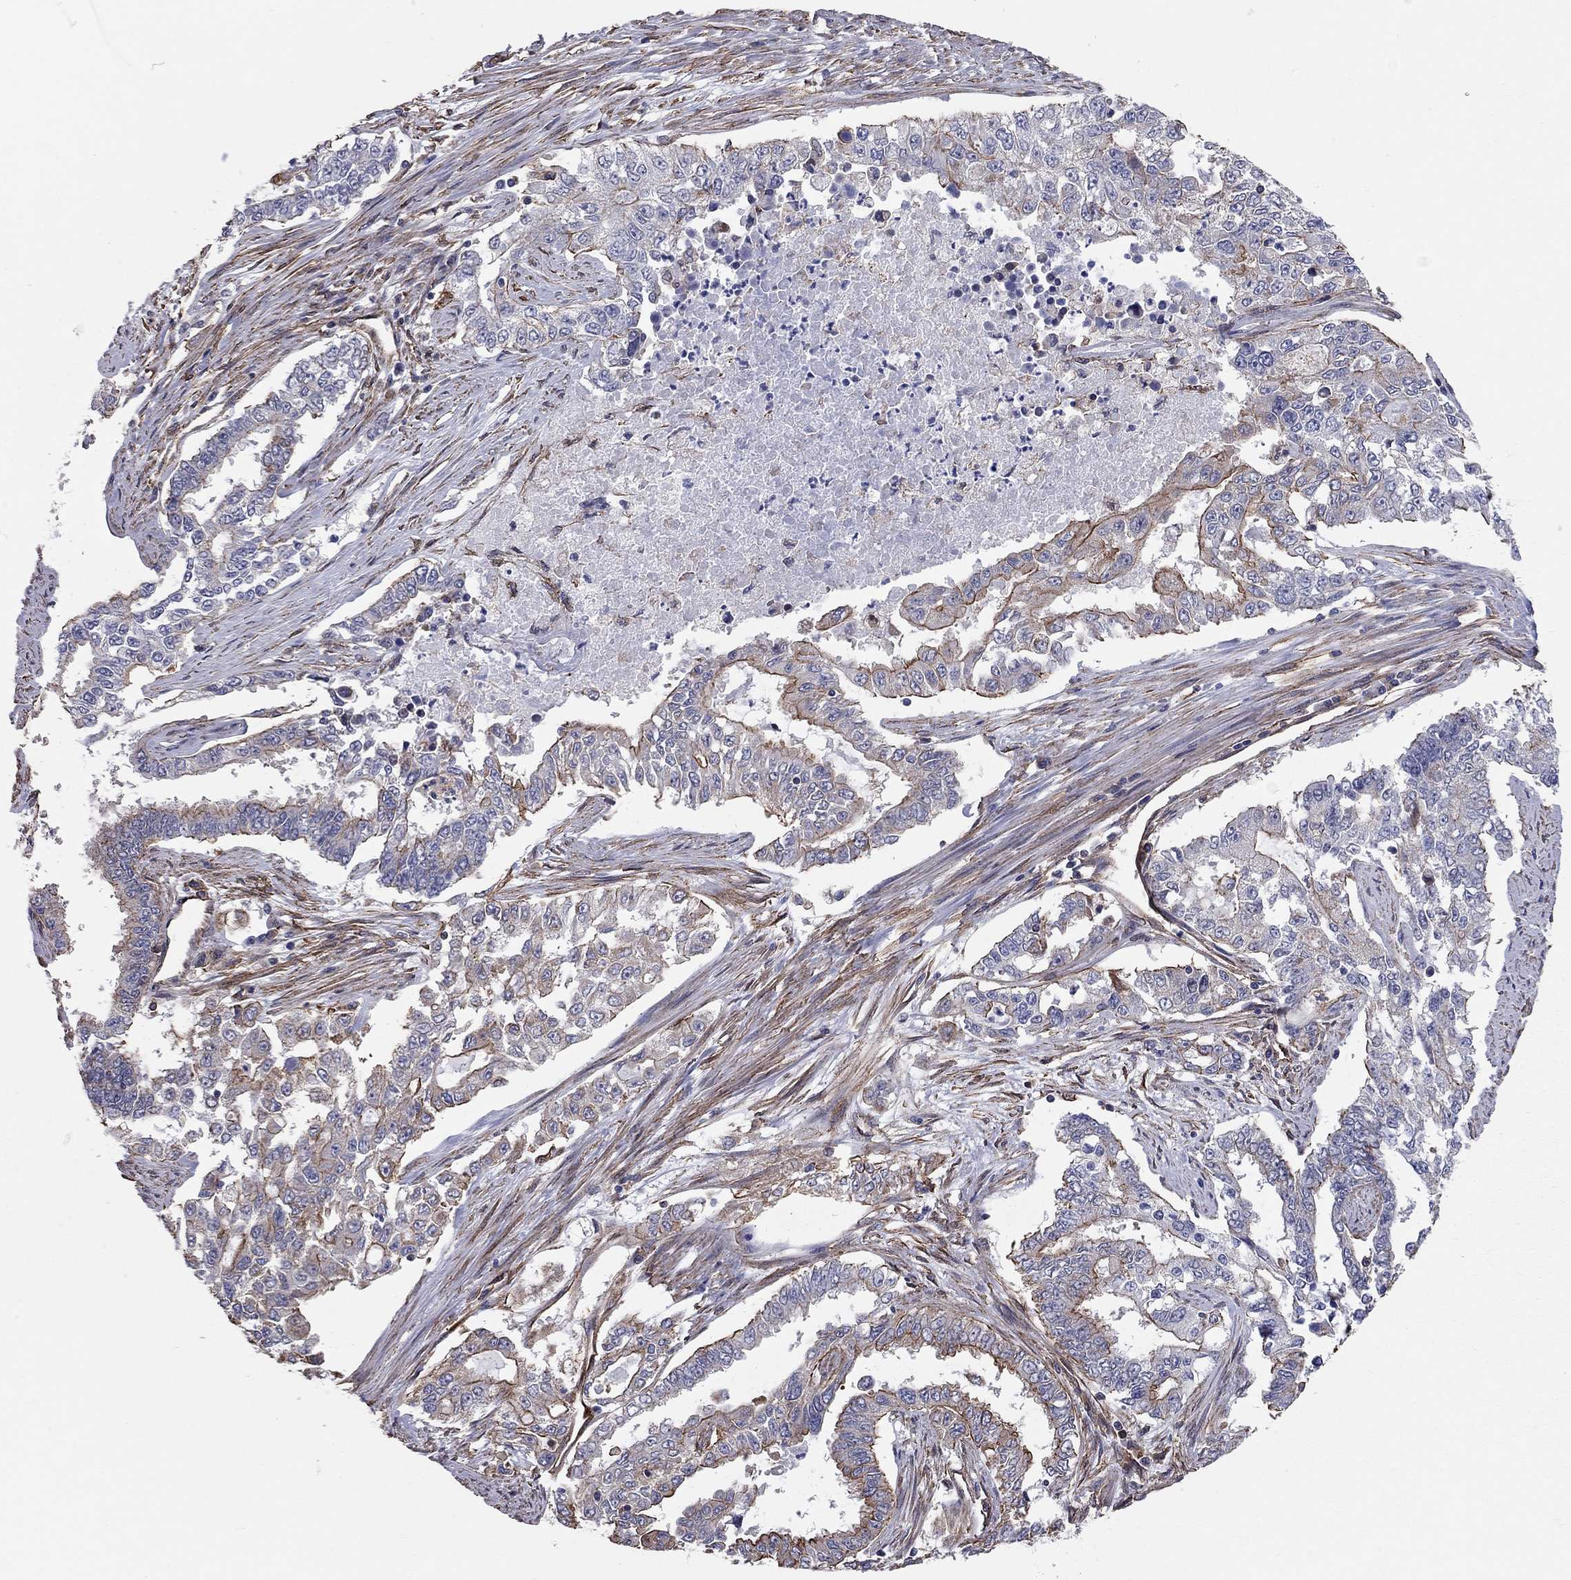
{"staining": {"intensity": "strong", "quantity": "<25%", "location": "cytoplasmic/membranous"}, "tissue": "endometrial cancer", "cell_type": "Tumor cells", "image_type": "cancer", "snomed": [{"axis": "morphology", "description": "Adenocarcinoma, NOS"}, {"axis": "topography", "description": "Uterus"}], "caption": "The immunohistochemical stain shows strong cytoplasmic/membranous positivity in tumor cells of endometrial cancer tissue. Immunohistochemistry stains the protein of interest in brown and the nuclei are stained blue.", "gene": "BICDL2", "patient": {"sex": "female", "age": 59}}